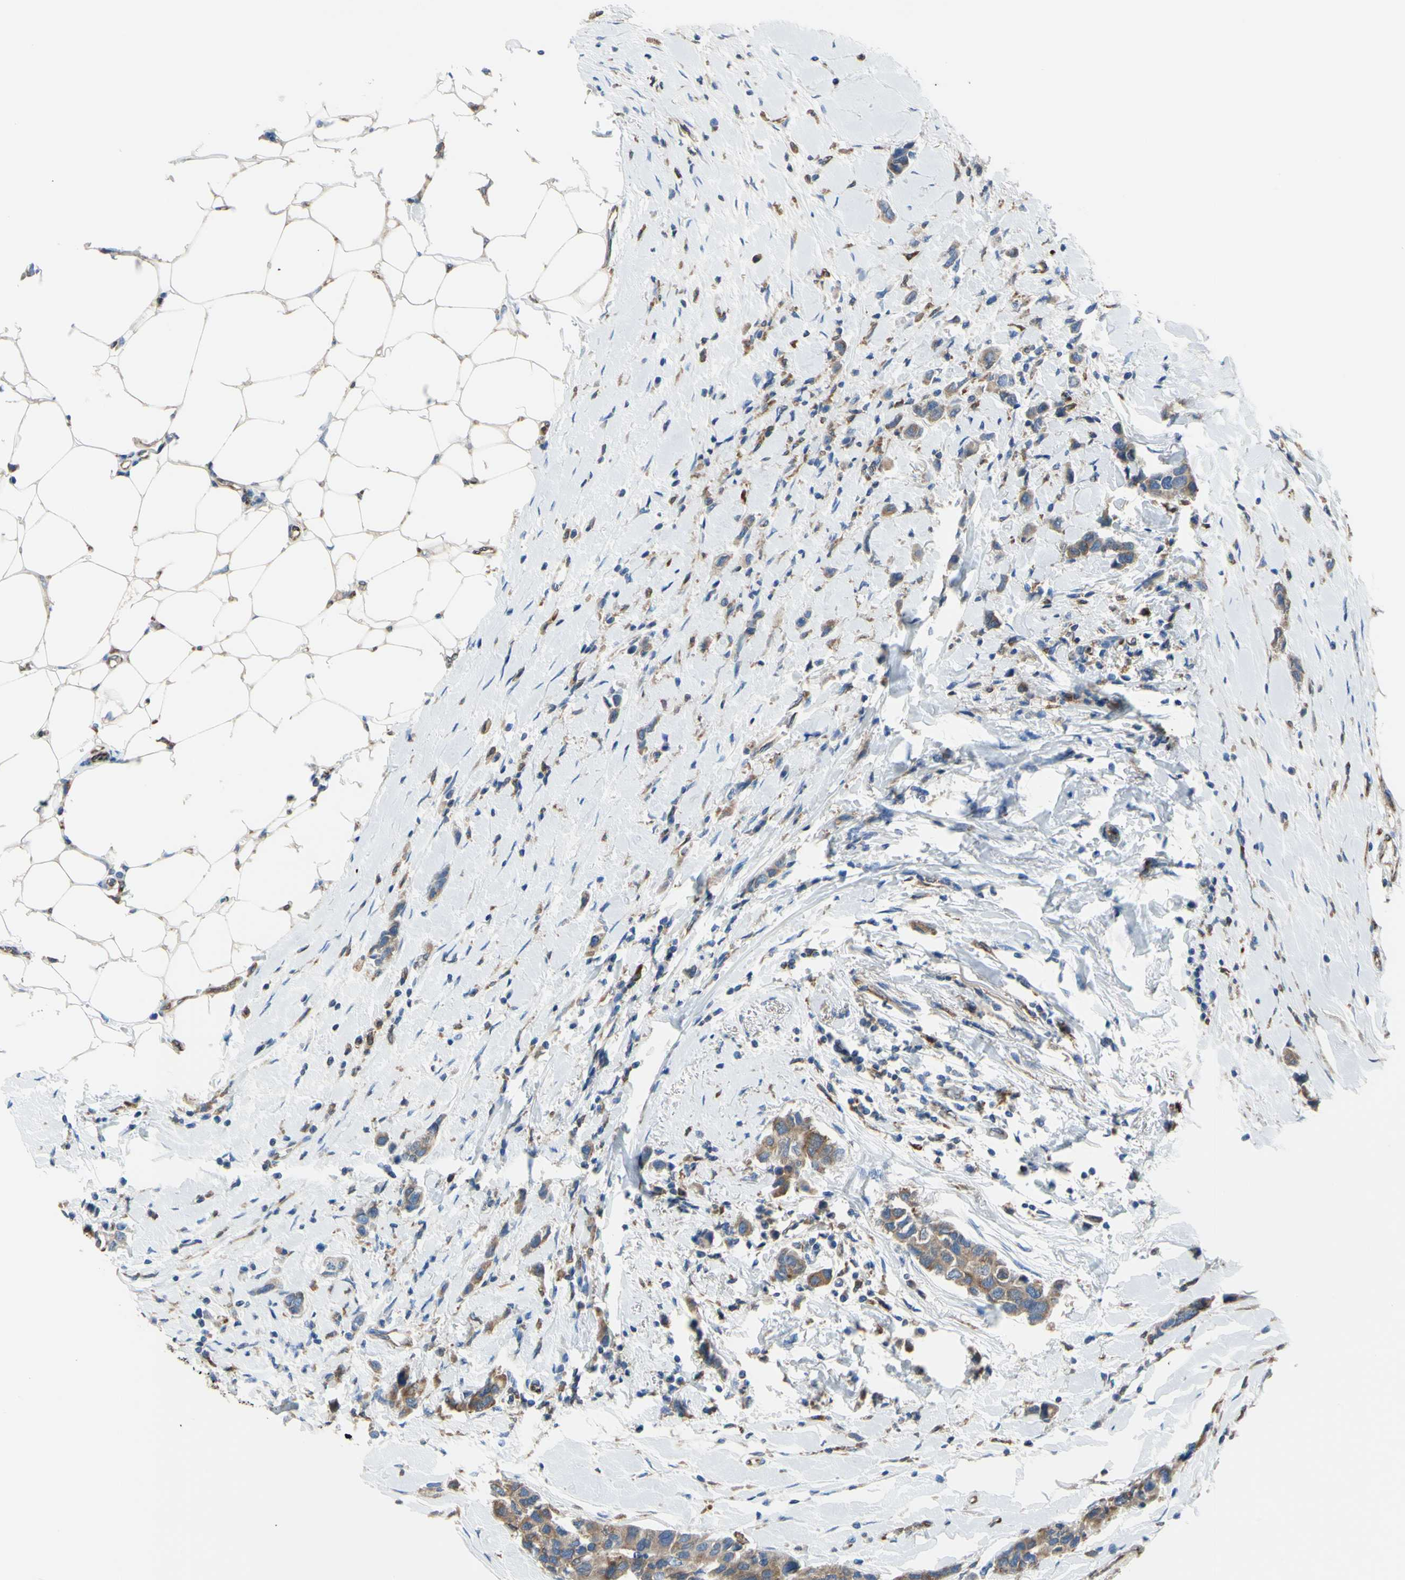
{"staining": {"intensity": "moderate", "quantity": ">75%", "location": "cytoplasmic/membranous"}, "tissue": "breast cancer", "cell_type": "Tumor cells", "image_type": "cancer", "snomed": [{"axis": "morphology", "description": "Normal tissue, NOS"}, {"axis": "morphology", "description": "Duct carcinoma"}, {"axis": "topography", "description": "Breast"}], "caption": "Immunohistochemical staining of human invasive ductal carcinoma (breast) demonstrates moderate cytoplasmic/membranous protein staining in approximately >75% of tumor cells.", "gene": "MGST2", "patient": {"sex": "female", "age": 50}}